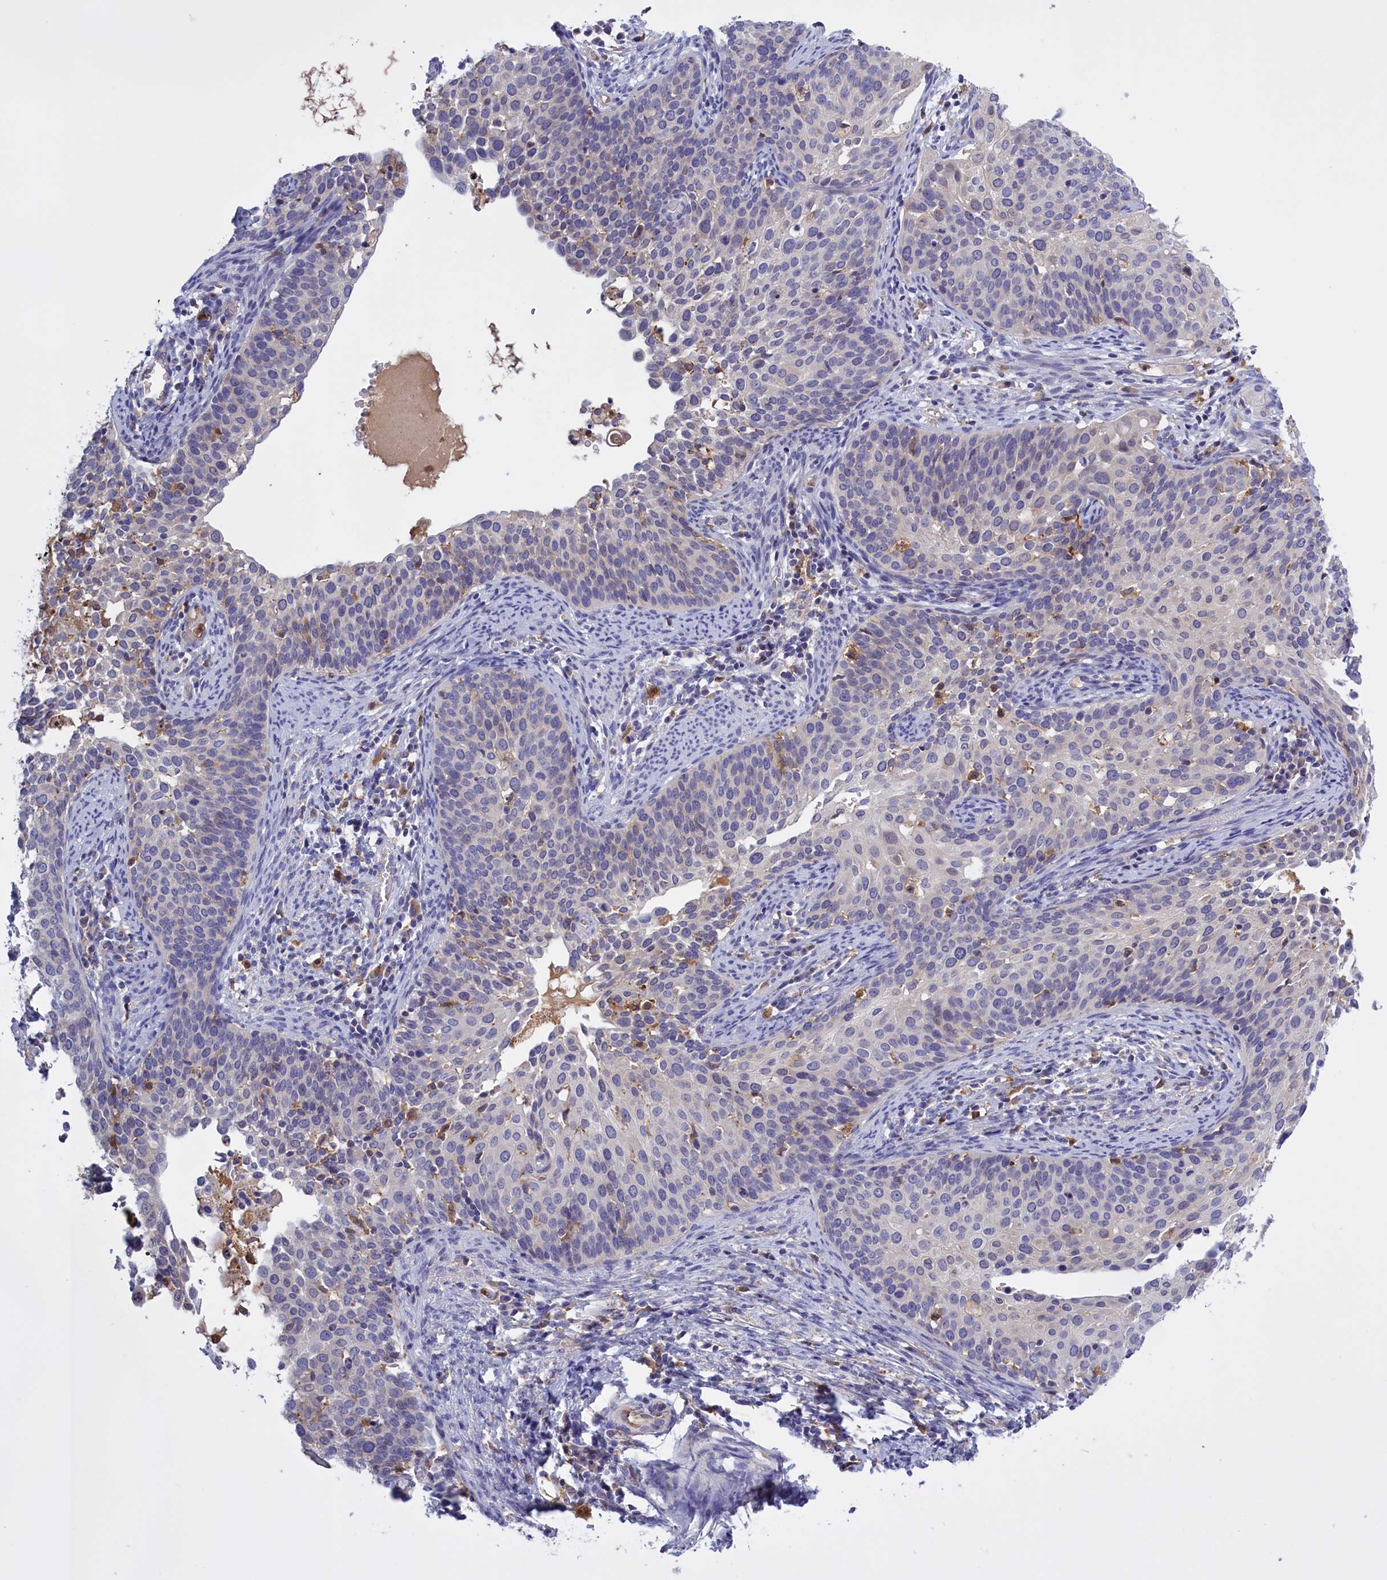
{"staining": {"intensity": "negative", "quantity": "none", "location": "none"}, "tissue": "cervical cancer", "cell_type": "Tumor cells", "image_type": "cancer", "snomed": [{"axis": "morphology", "description": "Squamous cell carcinoma, NOS"}, {"axis": "topography", "description": "Cervix"}], "caption": "Micrograph shows no protein positivity in tumor cells of squamous cell carcinoma (cervical) tissue. (Brightfield microscopy of DAB (3,3'-diaminobenzidine) immunohistochemistry at high magnification).", "gene": "FAM149B1", "patient": {"sex": "female", "age": 44}}